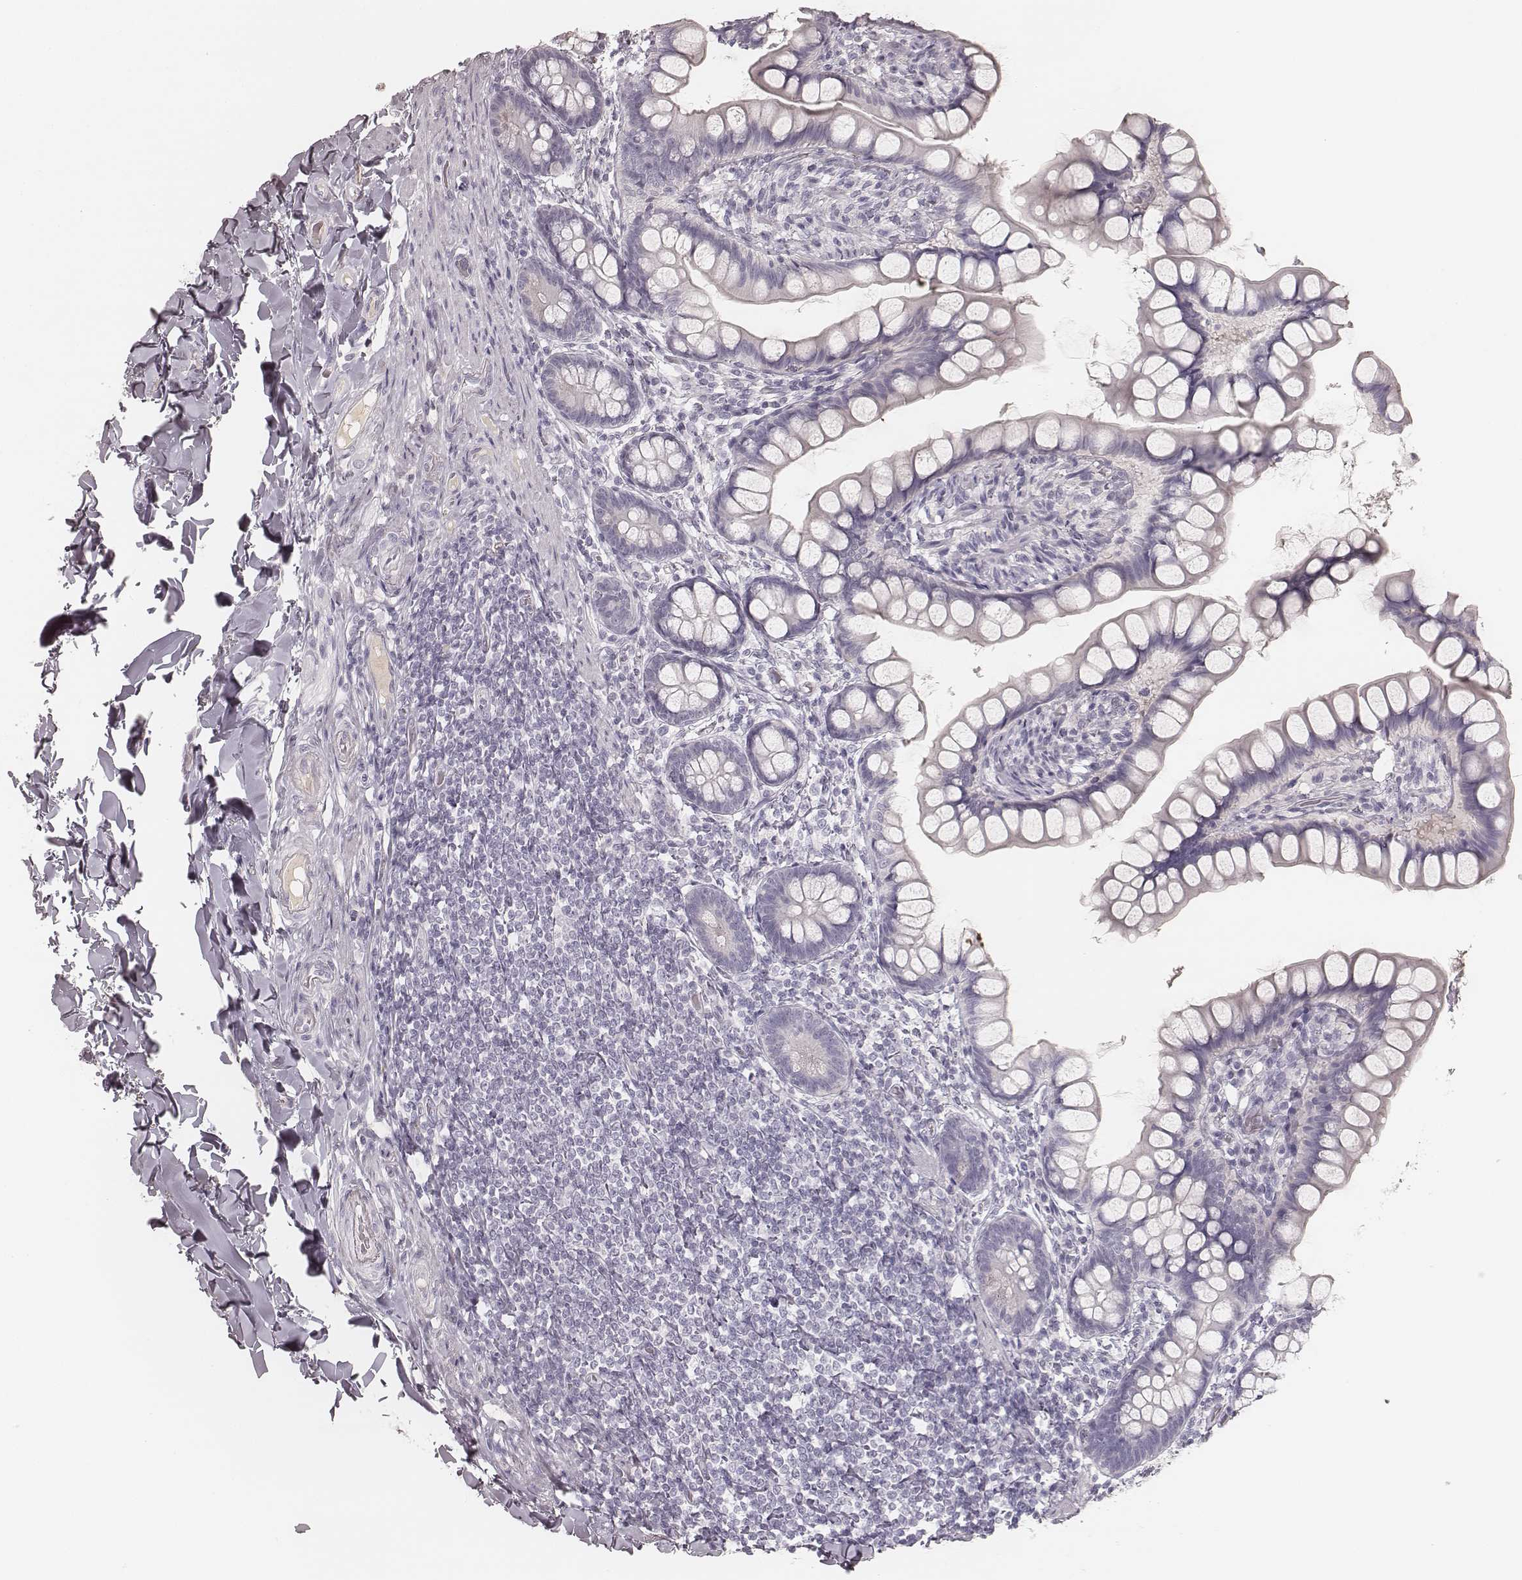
{"staining": {"intensity": "negative", "quantity": "none", "location": "none"}, "tissue": "small intestine", "cell_type": "Glandular cells", "image_type": "normal", "snomed": [{"axis": "morphology", "description": "Normal tissue, NOS"}, {"axis": "topography", "description": "Small intestine"}], "caption": "Immunohistochemistry (IHC) of unremarkable small intestine reveals no expression in glandular cells. Brightfield microscopy of immunohistochemistry stained with DAB (3,3'-diaminobenzidine) (brown) and hematoxylin (blue), captured at high magnification.", "gene": "KRT31", "patient": {"sex": "male", "age": 70}}